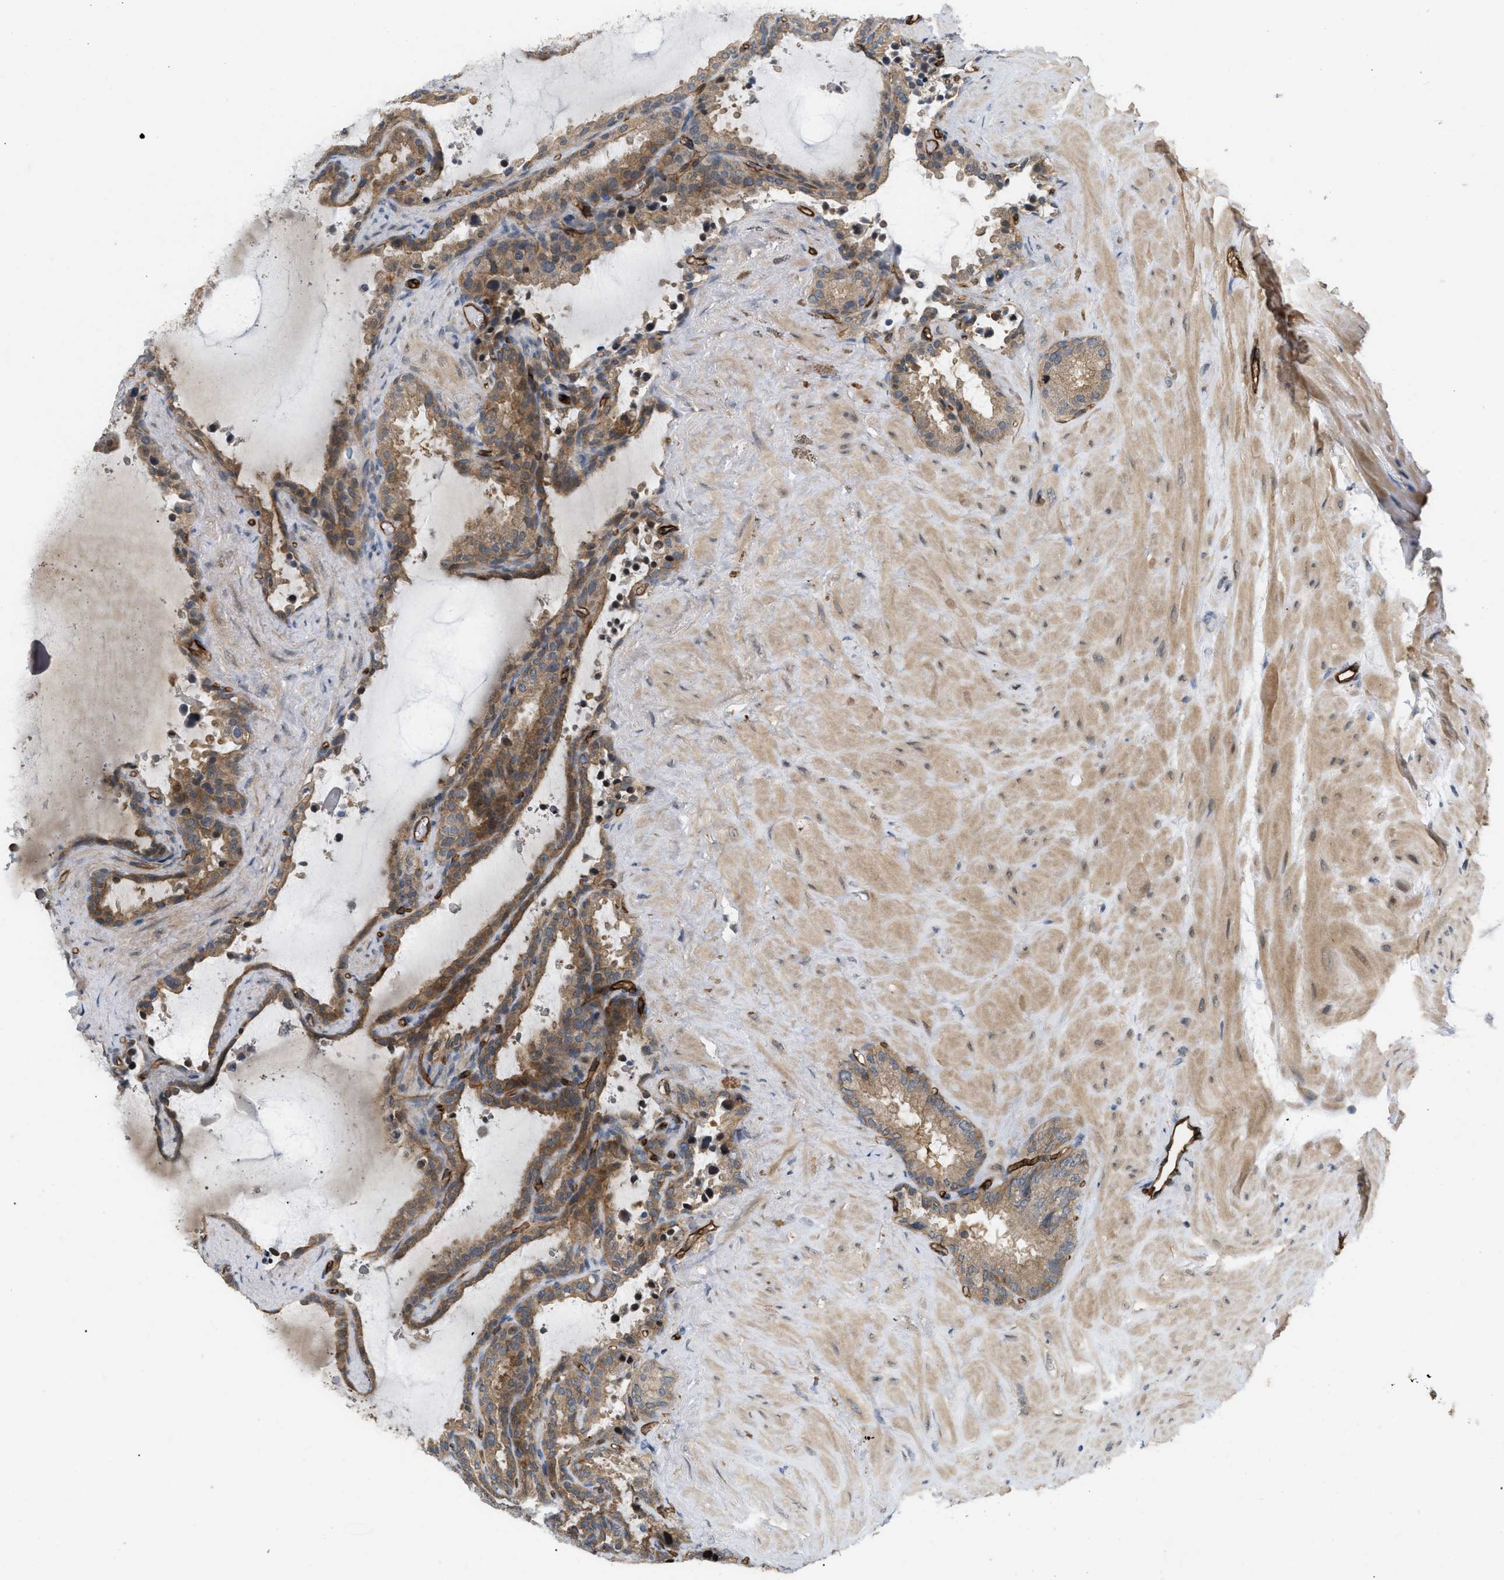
{"staining": {"intensity": "moderate", "quantity": ">75%", "location": "cytoplasmic/membranous"}, "tissue": "seminal vesicle", "cell_type": "Glandular cells", "image_type": "normal", "snomed": [{"axis": "morphology", "description": "Normal tissue, NOS"}, {"axis": "topography", "description": "Seminal veicle"}], "caption": "Brown immunohistochemical staining in unremarkable human seminal vesicle reveals moderate cytoplasmic/membranous positivity in about >75% of glandular cells. The protein is shown in brown color, while the nuclei are stained blue.", "gene": "PALMD", "patient": {"sex": "male", "age": 46}}